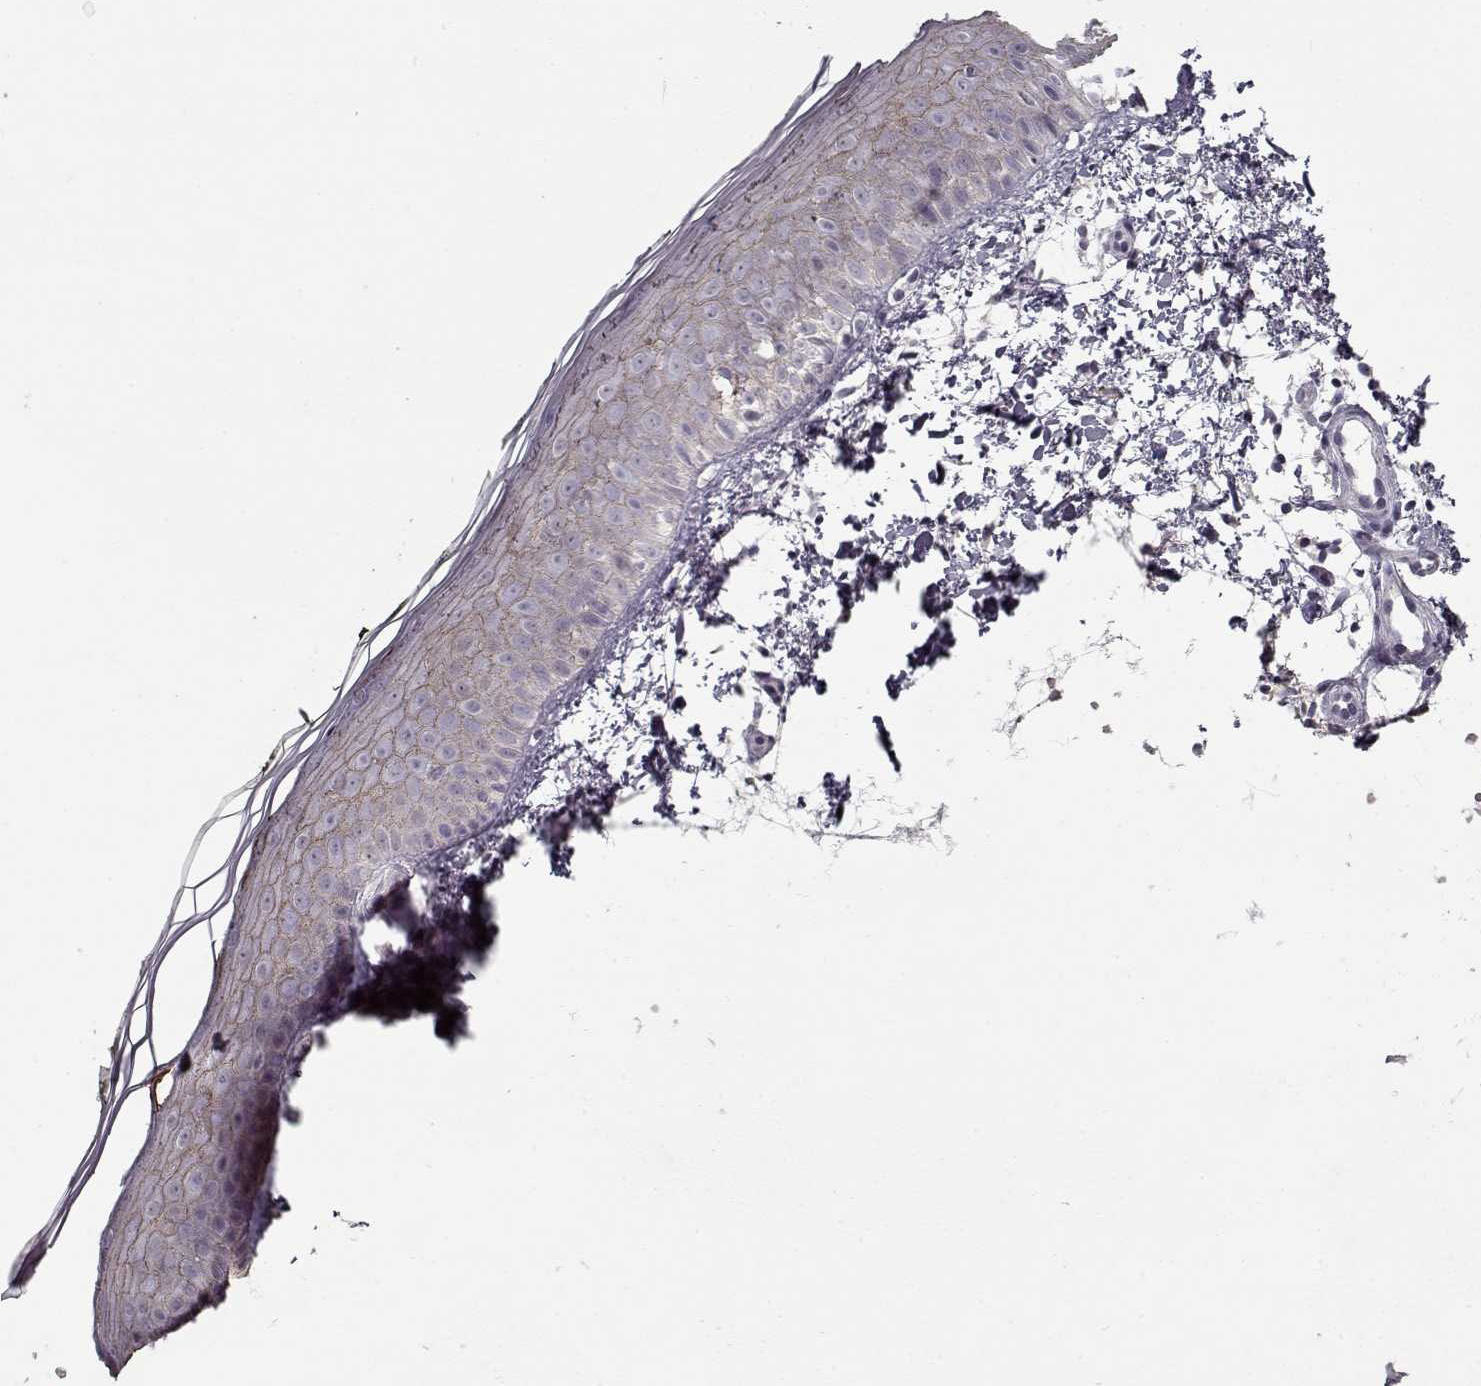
{"staining": {"intensity": "negative", "quantity": "none", "location": "none"}, "tissue": "skin", "cell_type": "Fibroblasts", "image_type": "normal", "snomed": [{"axis": "morphology", "description": "Normal tissue, NOS"}, {"axis": "topography", "description": "Skin"}], "caption": "The histopathology image demonstrates no significant staining in fibroblasts of skin. (Stains: DAB (3,3'-diaminobenzidine) immunohistochemistry (IHC) with hematoxylin counter stain, Microscopy: brightfield microscopy at high magnification).", "gene": "AFM", "patient": {"sex": "female", "age": 62}}